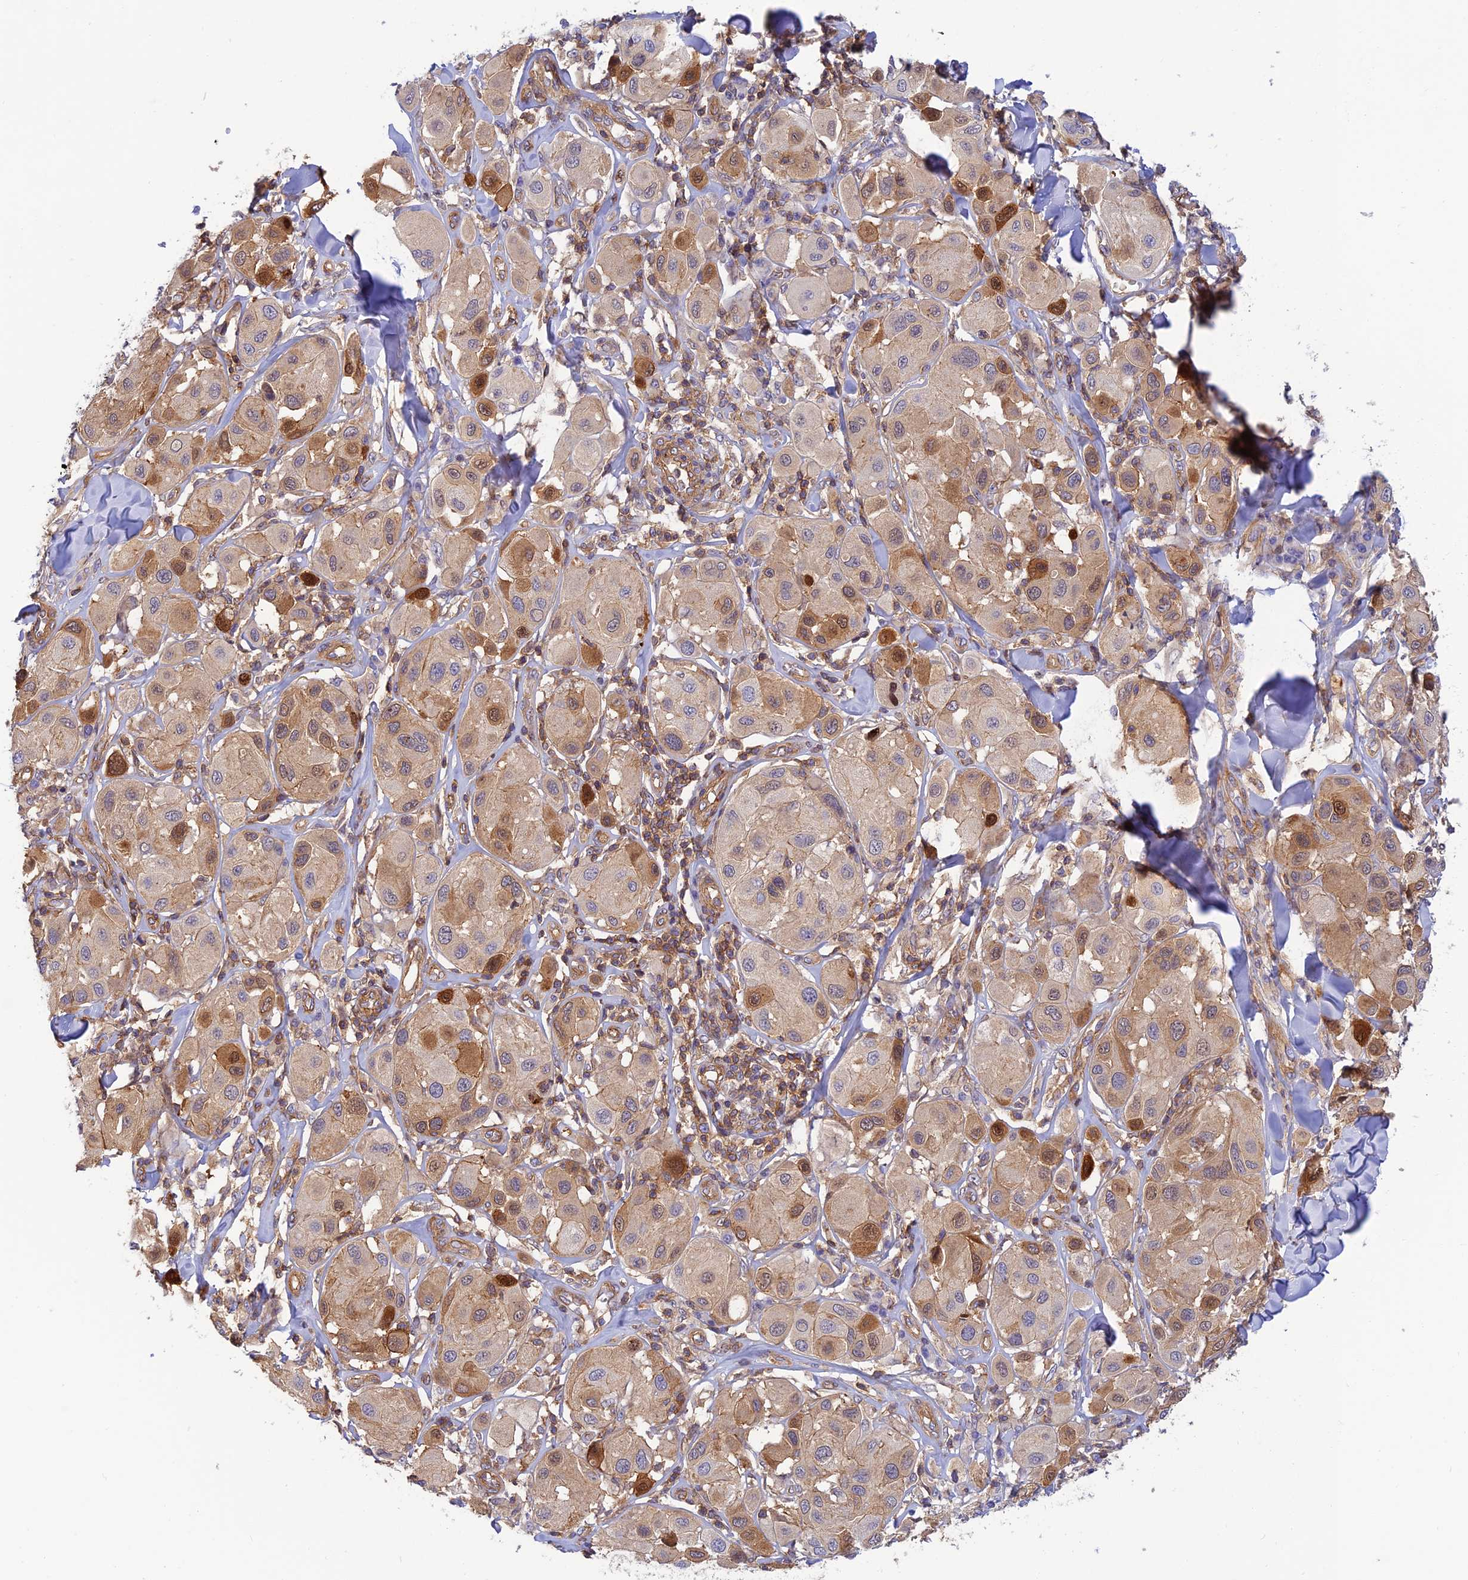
{"staining": {"intensity": "moderate", "quantity": "<25%", "location": "cytoplasmic/membranous,nuclear"}, "tissue": "melanoma", "cell_type": "Tumor cells", "image_type": "cancer", "snomed": [{"axis": "morphology", "description": "Malignant melanoma, Metastatic site"}, {"axis": "topography", "description": "Skin"}], "caption": "Malignant melanoma (metastatic site) stained for a protein exhibits moderate cytoplasmic/membranous and nuclear positivity in tumor cells.", "gene": "PPP1R12C", "patient": {"sex": "male", "age": 41}}